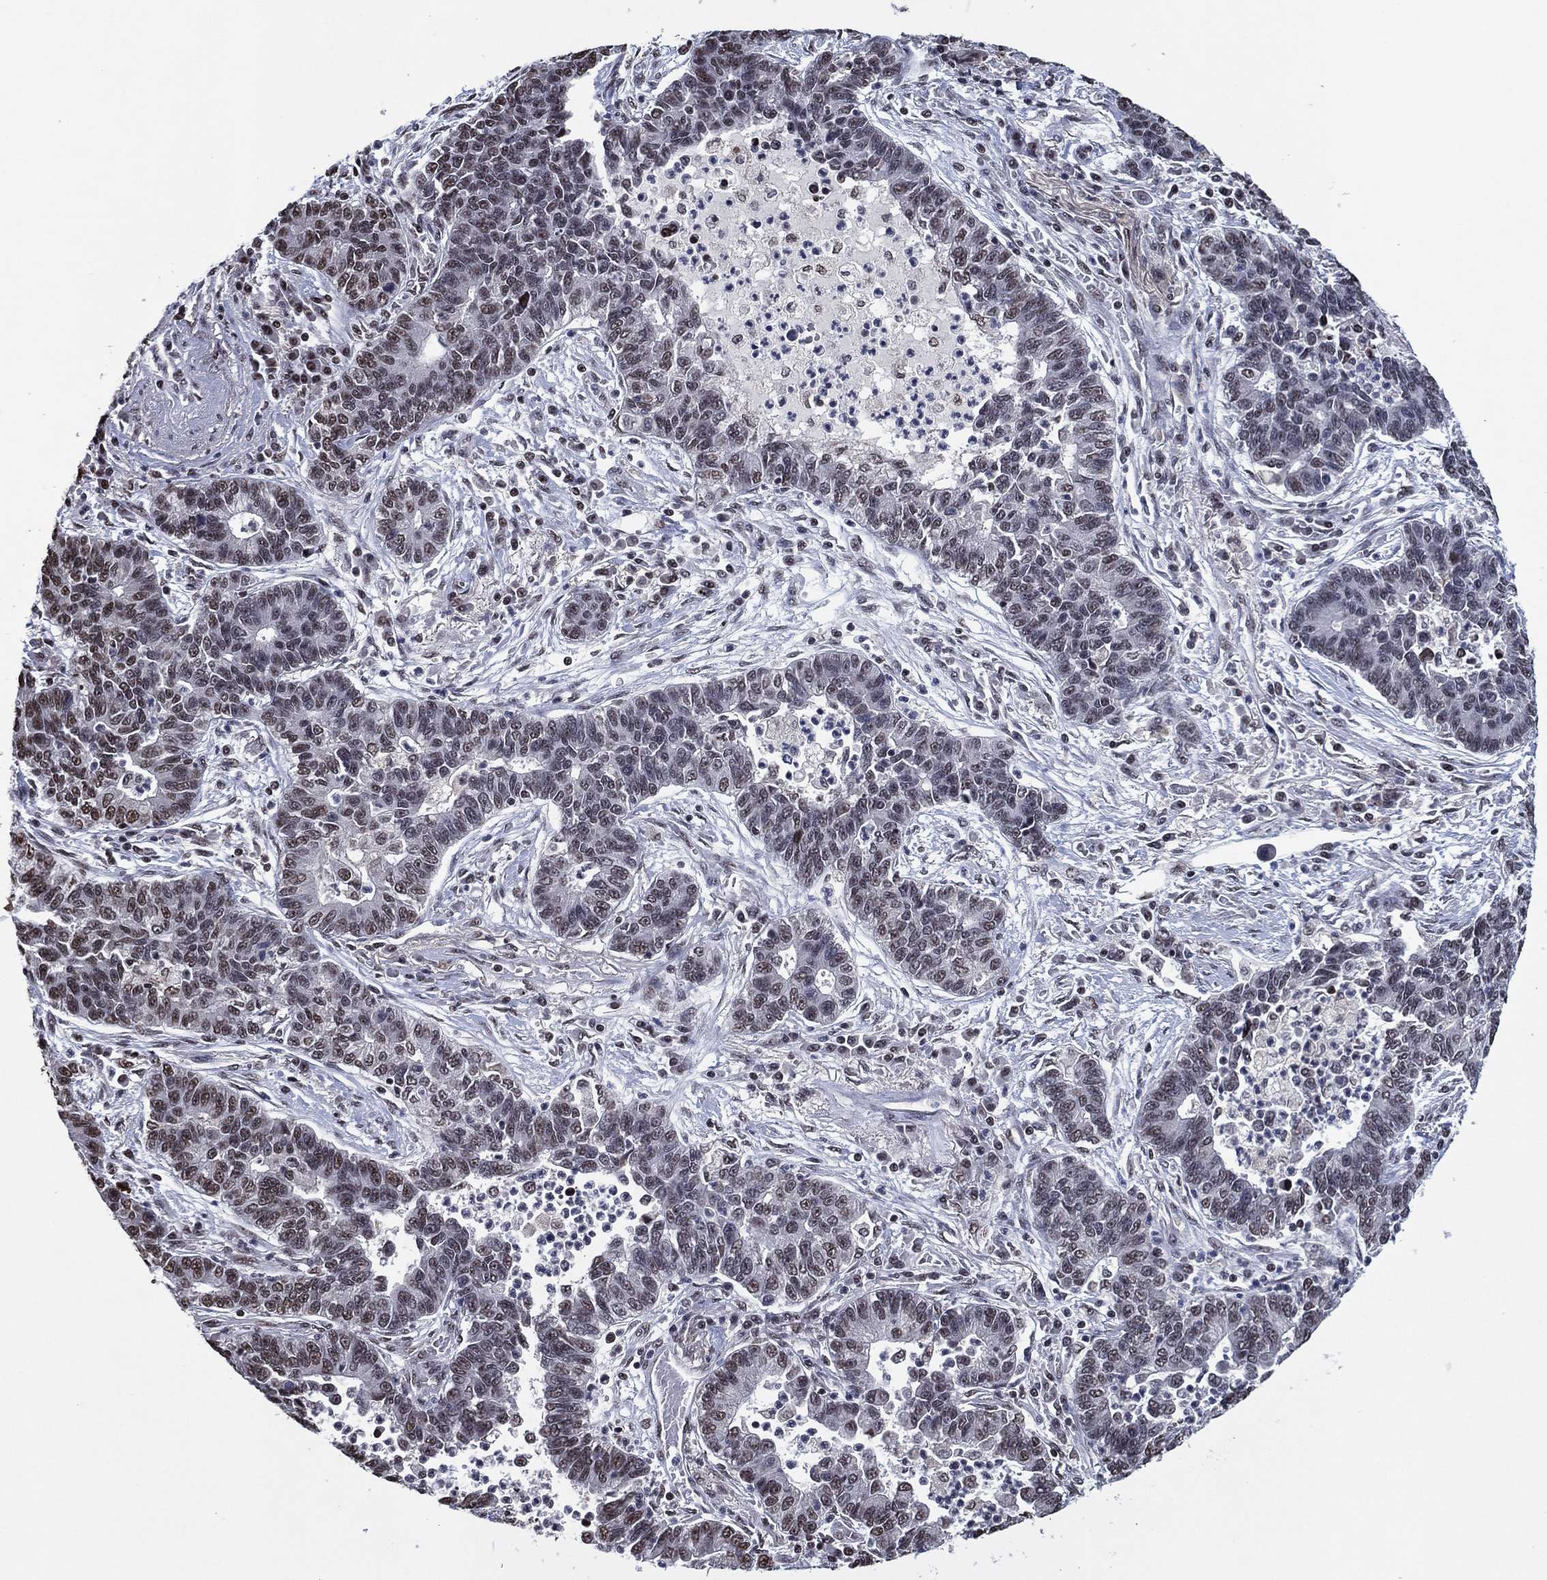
{"staining": {"intensity": "moderate", "quantity": "<25%", "location": "nuclear"}, "tissue": "lung cancer", "cell_type": "Tumor cells", "image_type": "cancer", "snomed": [{"axis": "morphology", "description": "Adenocarcinoma, NOS"}, {"axis": "topography", "description": "Lung"}], "caption": "Moderate nuclear expression for a protein is seen in approximately <25% of tumor cells of lung cancer using immunohistochemistry (IHC).", "gene": "ZBTB42", "patient": {"sex": "female", "age": 57}}